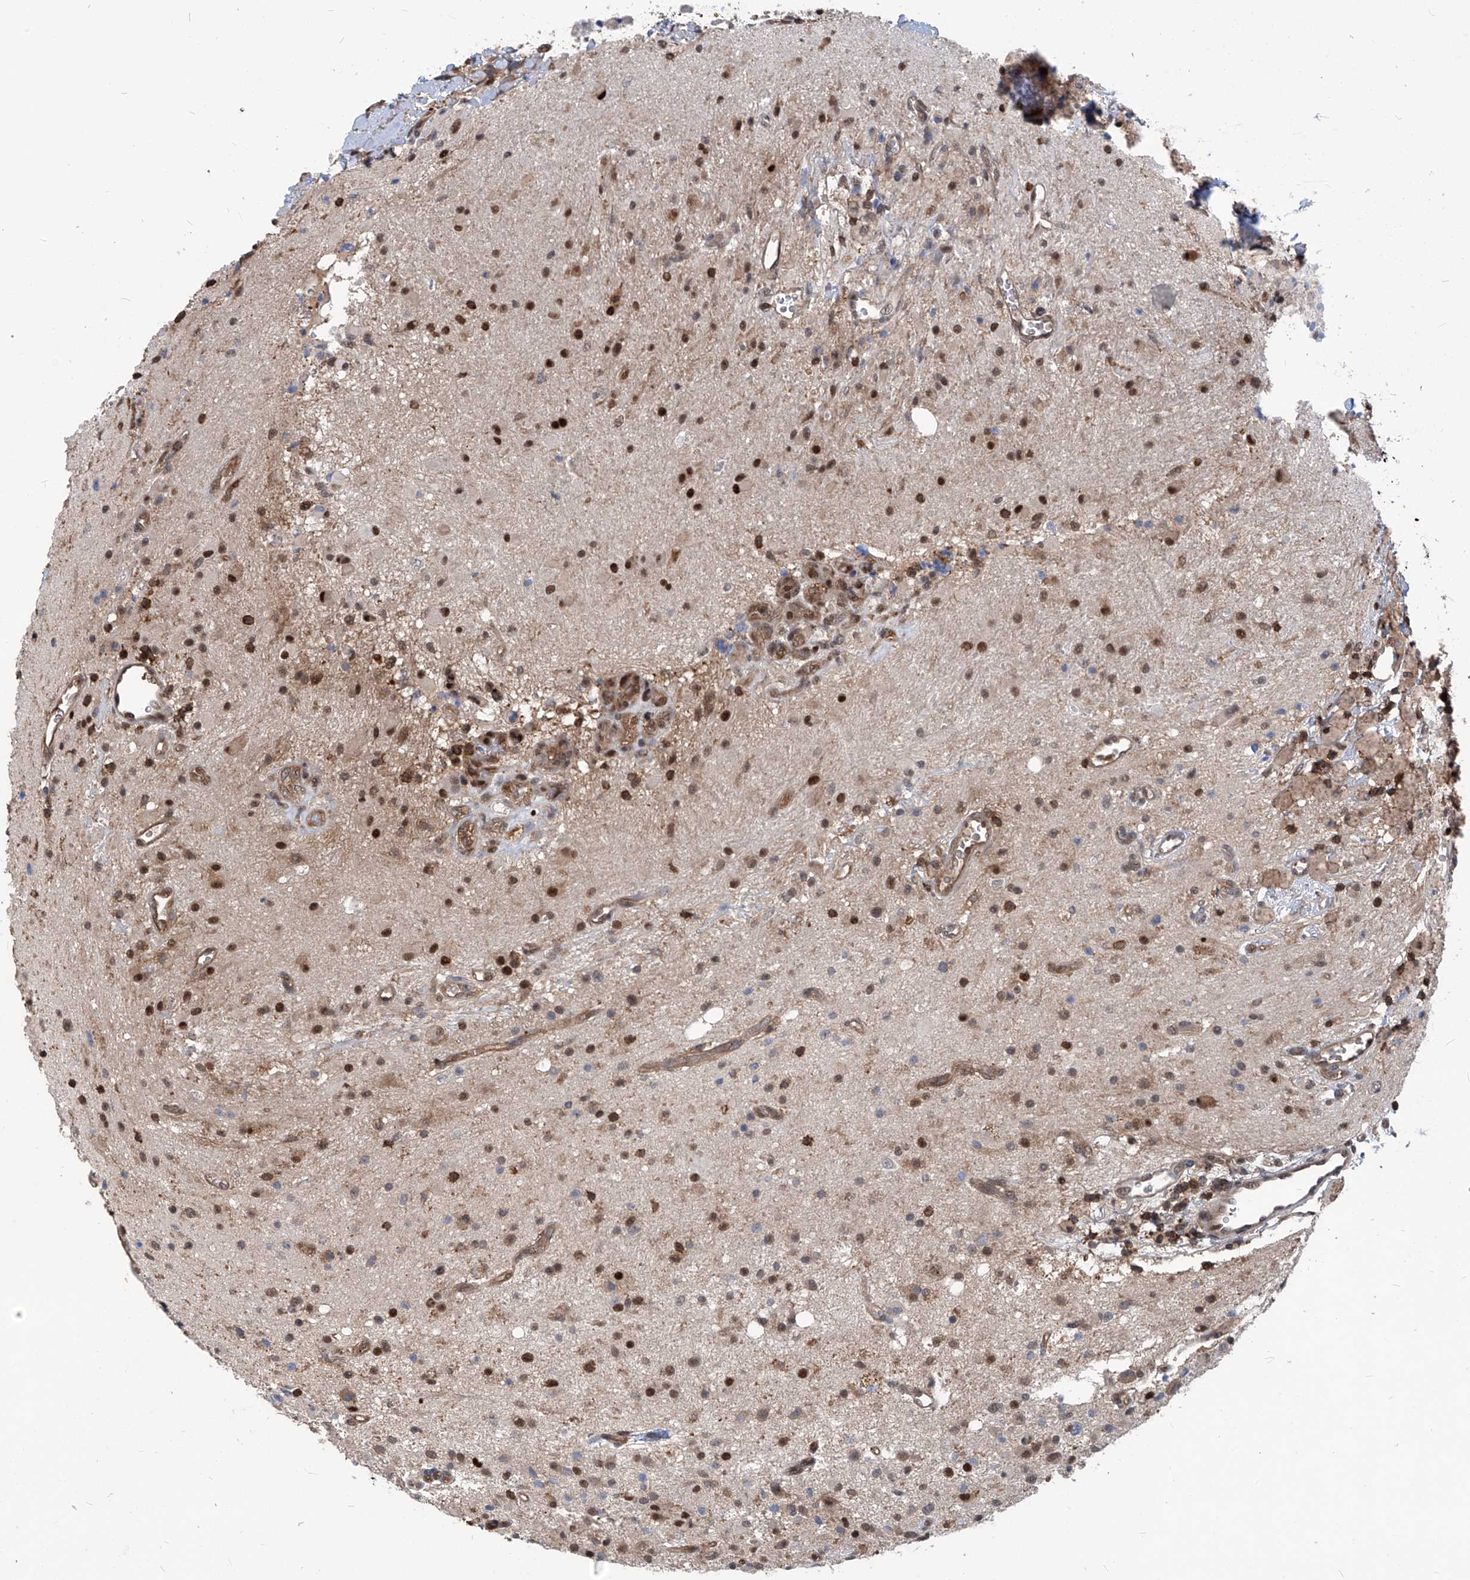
{"staining": {"intensity": "moderate", "quantity": "<25%", "location": "nuclear"}, "tissue": "glioma", "cell_type": "Tumor cells", "image_type": "cancer", "snomed": [{"axis": "morphology", "description": "Glioma, malignant, High grade"}, {"axis": "topography", "description": "Brain"}], "caption": "High-power microscopy captured an IHC histopathology image of glioma, revealing moderate nuclear expression in approximately <25% of tumor cells.", "gene": "PSMB1", "patient": {"sex": "male", "age": 34}}